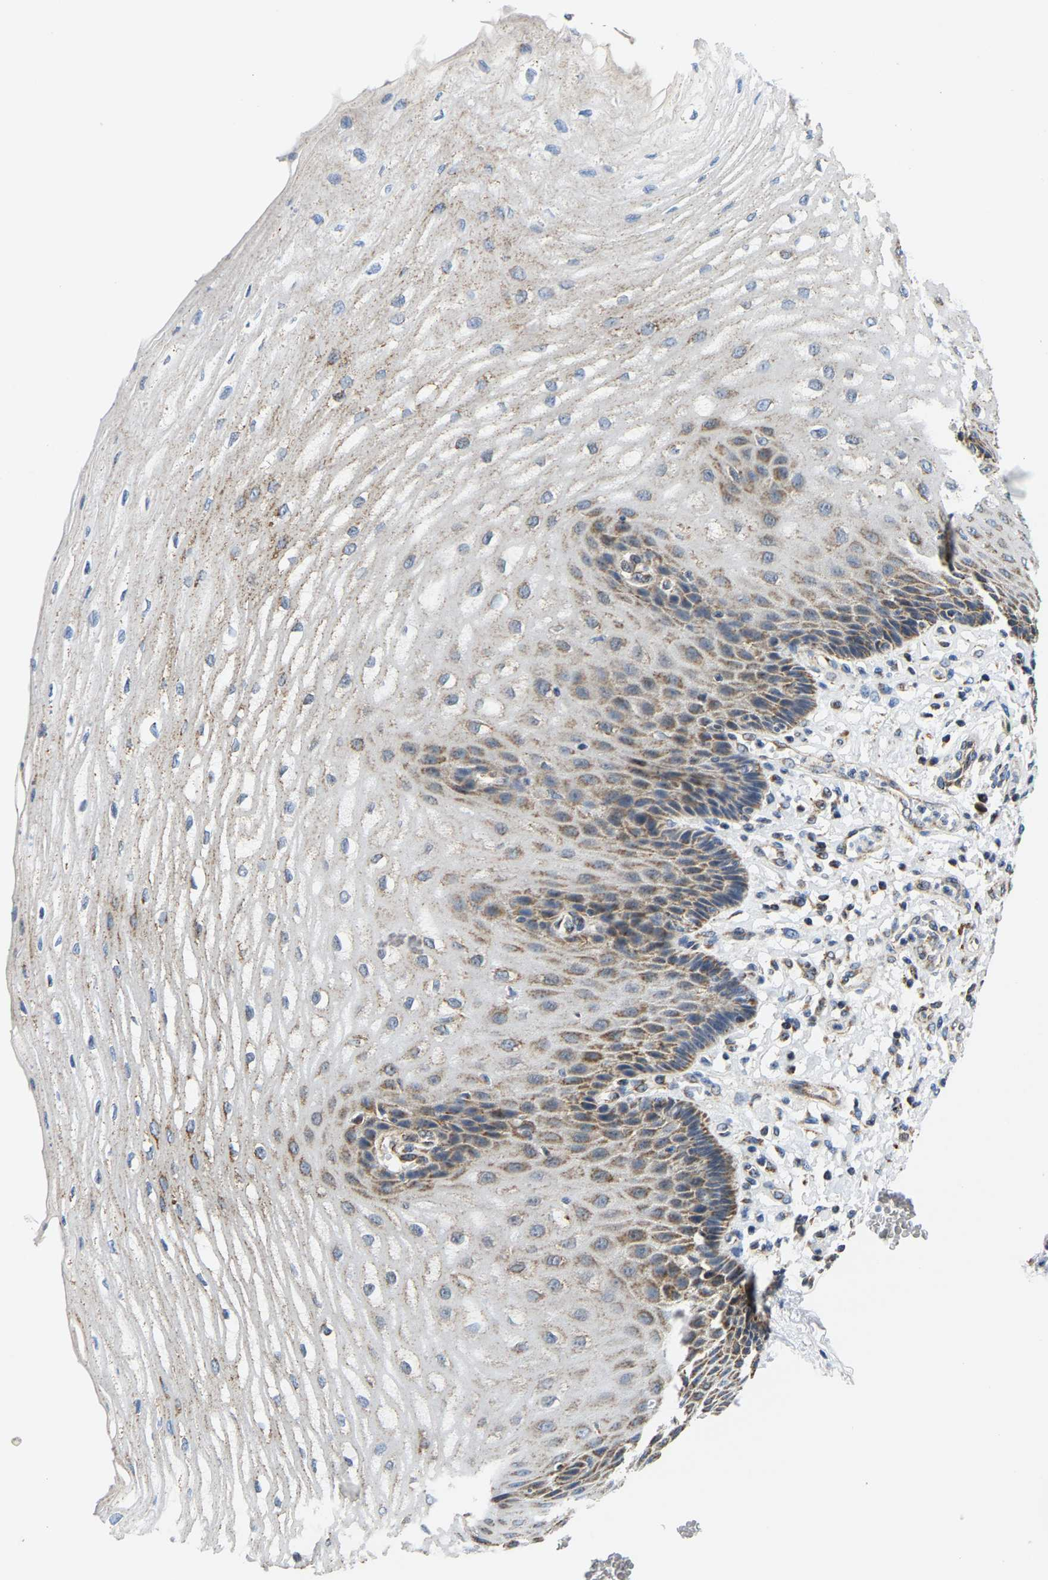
{"staining": {"intensity": "moderate", "quantity": "25%-75%", "location": "cytoplasmic/membranous"}, "tissue": "esophagus", "cell_type": "Squamous epithelial cells", "image_type": "normal", "snomed": [{"axis": "morphology", "description": "Normal tissue, NOS"}, {"axis": "topography", "description": "Esophagus"}], "caption": "Immunohistochemical staining of unremarkable esophagus demonstrates 25%-75% levels of moderate cytoplasmic/membranous protein expression in about 25%-75% of squamous epithelial cells. (Stains: DAB in brown, nuclei in blue, Microscopy: brightfield microscopy at high magnification).", "gene": "GIMAP7", "patient": {"sex": "male", "age": 54}}